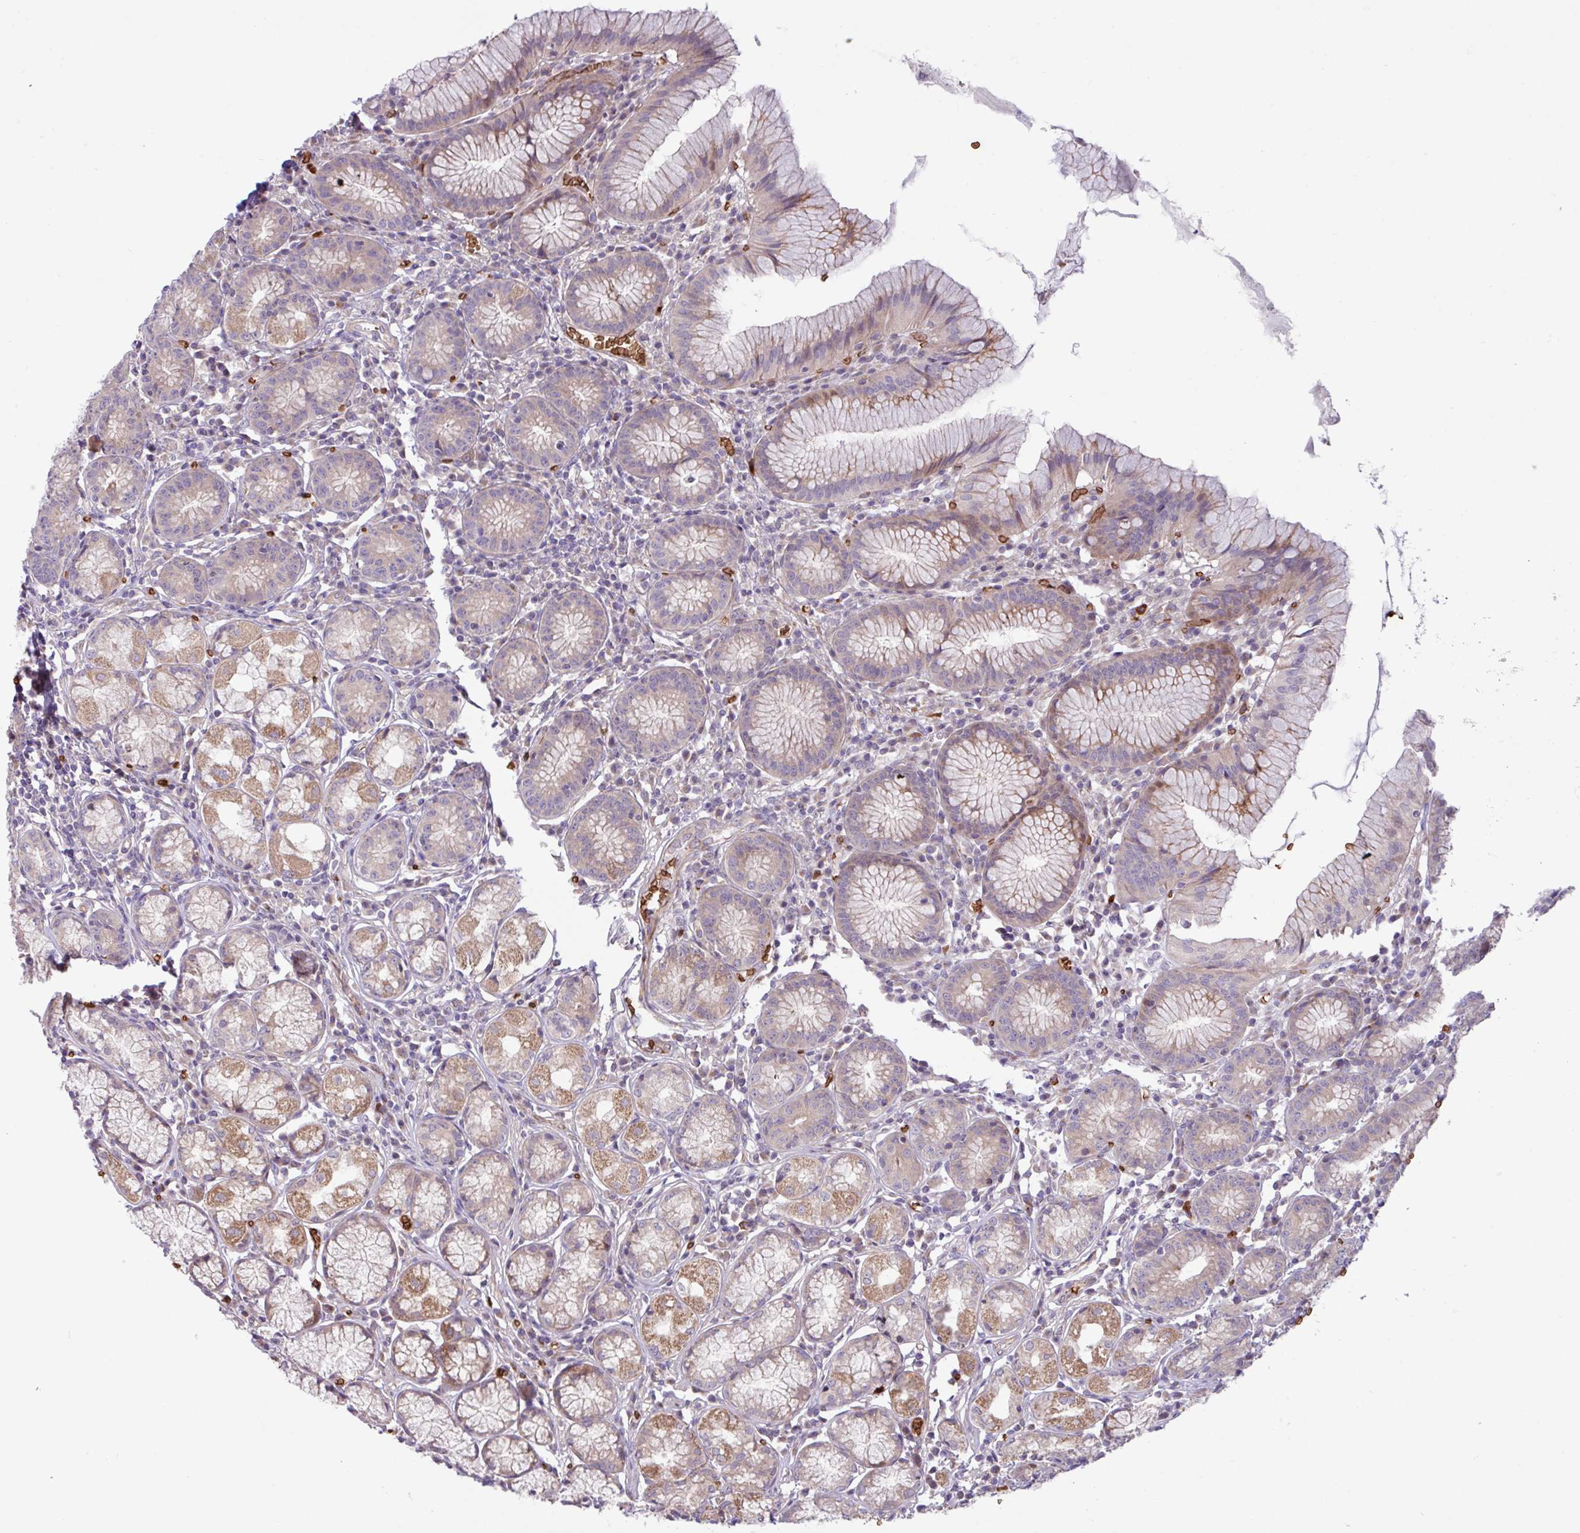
{"staining": {"intensity": "weak", "quantity": "25%-75%", "location": "cytoplasmic/membranous"}, "tissue": "stomach", "cell_type": "Glandular cells", "image_type": "normal", "snomed": [{"axis": "morphology", "description": "Normal tissue, NOS"}, {"axis": "topography", "description": "Stomach"}], "caption": "Human stomach stained with a brown dye exhibits weak cytoplasmic/membranous positive expression in about 25%-75% of glandular cells.", "gene": "RAD21L1", "patient": {"sex": "male", "age": 55}}